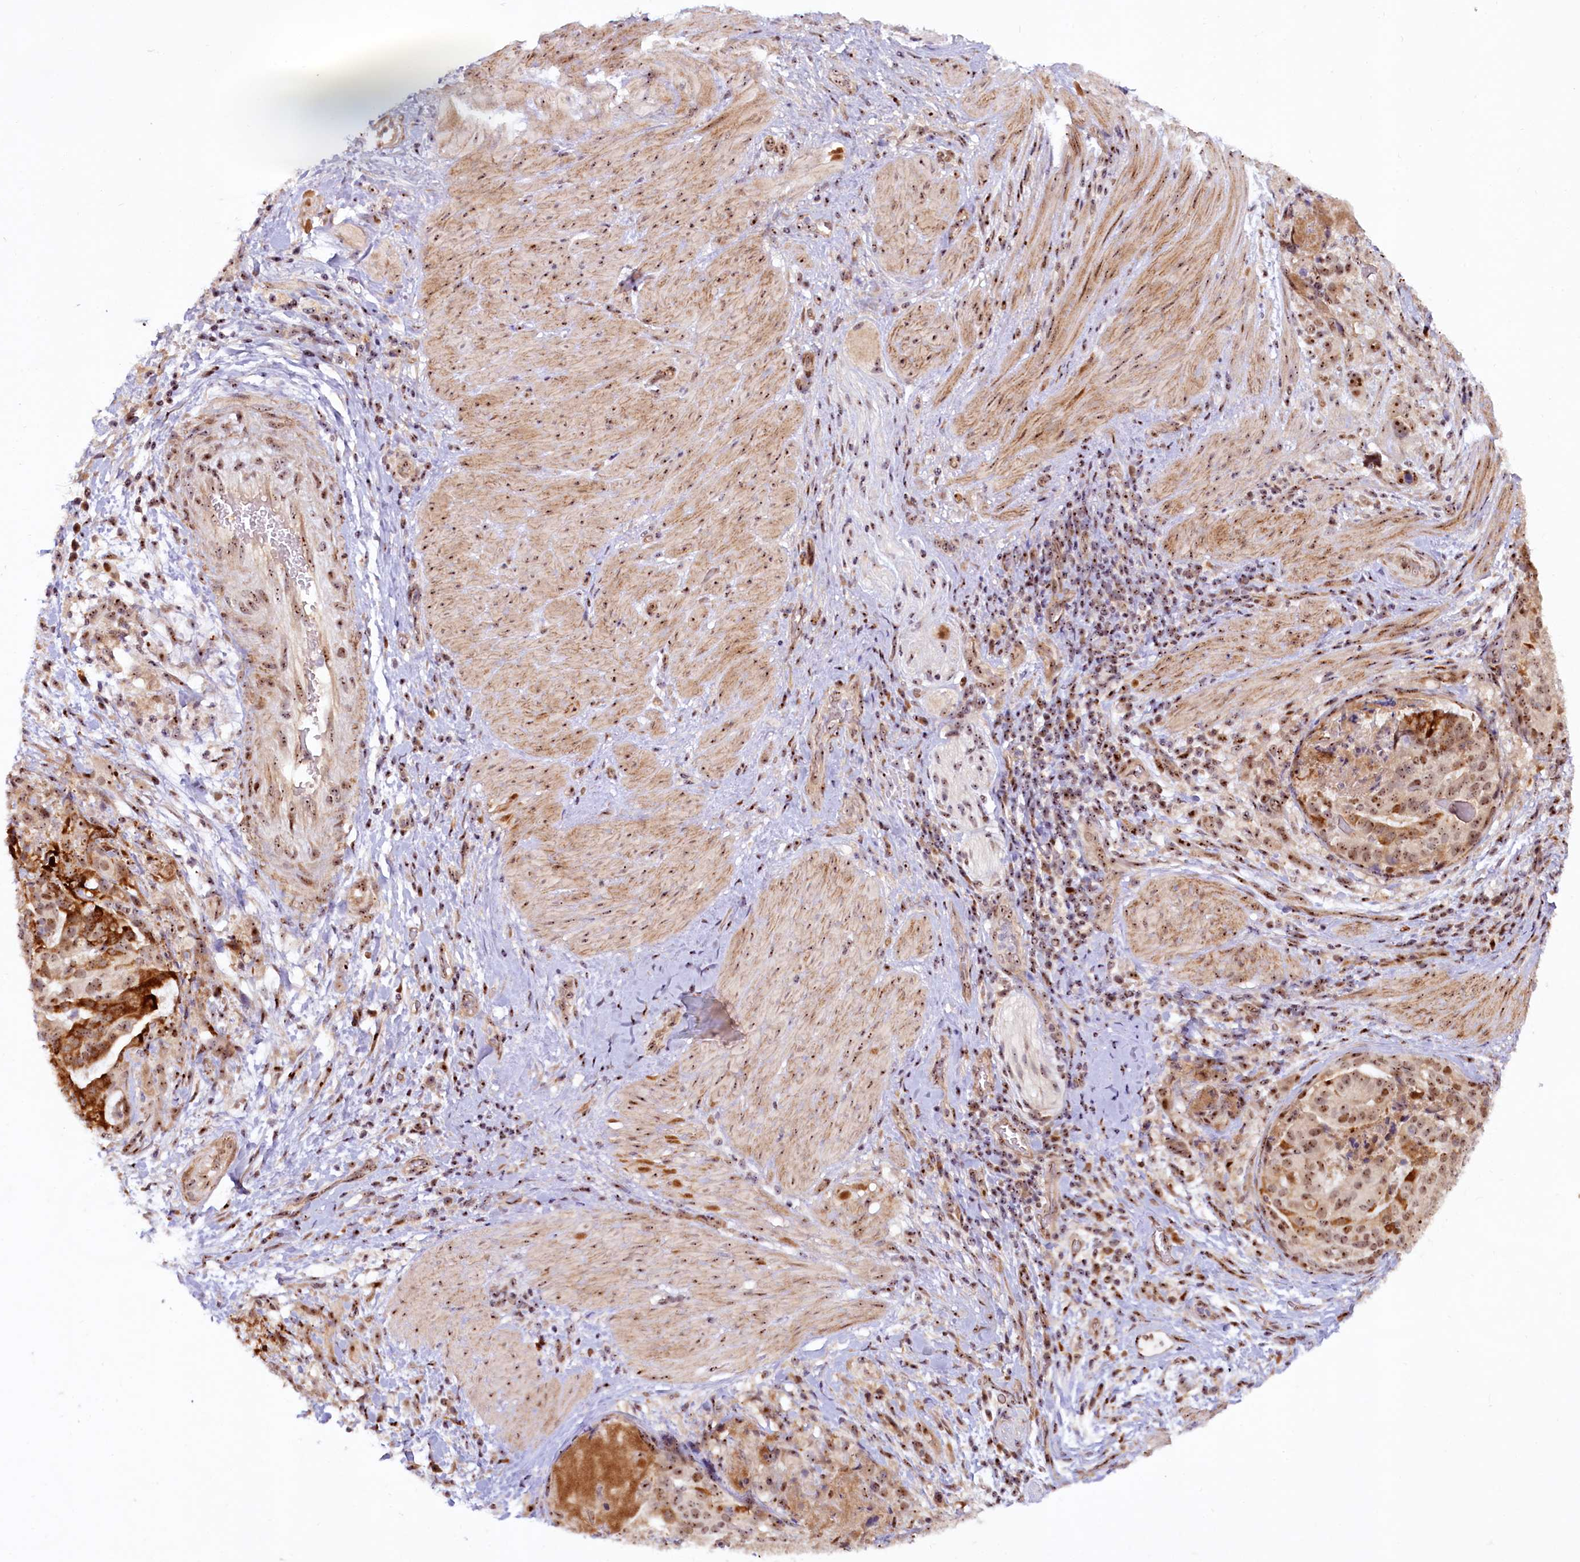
{"staining": {"intensity": "moderate", "quantity": ">75%", "location": "cytoplasmic/membranous,nuclear"}, "tissue": "stomach cancer", "cell_type": "Tumor cells", "image_type": "cancer", "snomed": [{"axis": "morphology", "description": "Adenocarcinoma, NOS"}, {"axis": "topography", "description": "Stomach"}], "caption": "Immunohistochemistry (IHC) (DAB (3,3'-diaminobenzidine)) staining of adenocarcinoma (stomach) demonstrates moderate cytoplasmic/membranous and nuclear protein positivity in approximately >75% of tumor cells.", "gene": "TCOF1", "patient": {"sex": "male", "age": 48}}